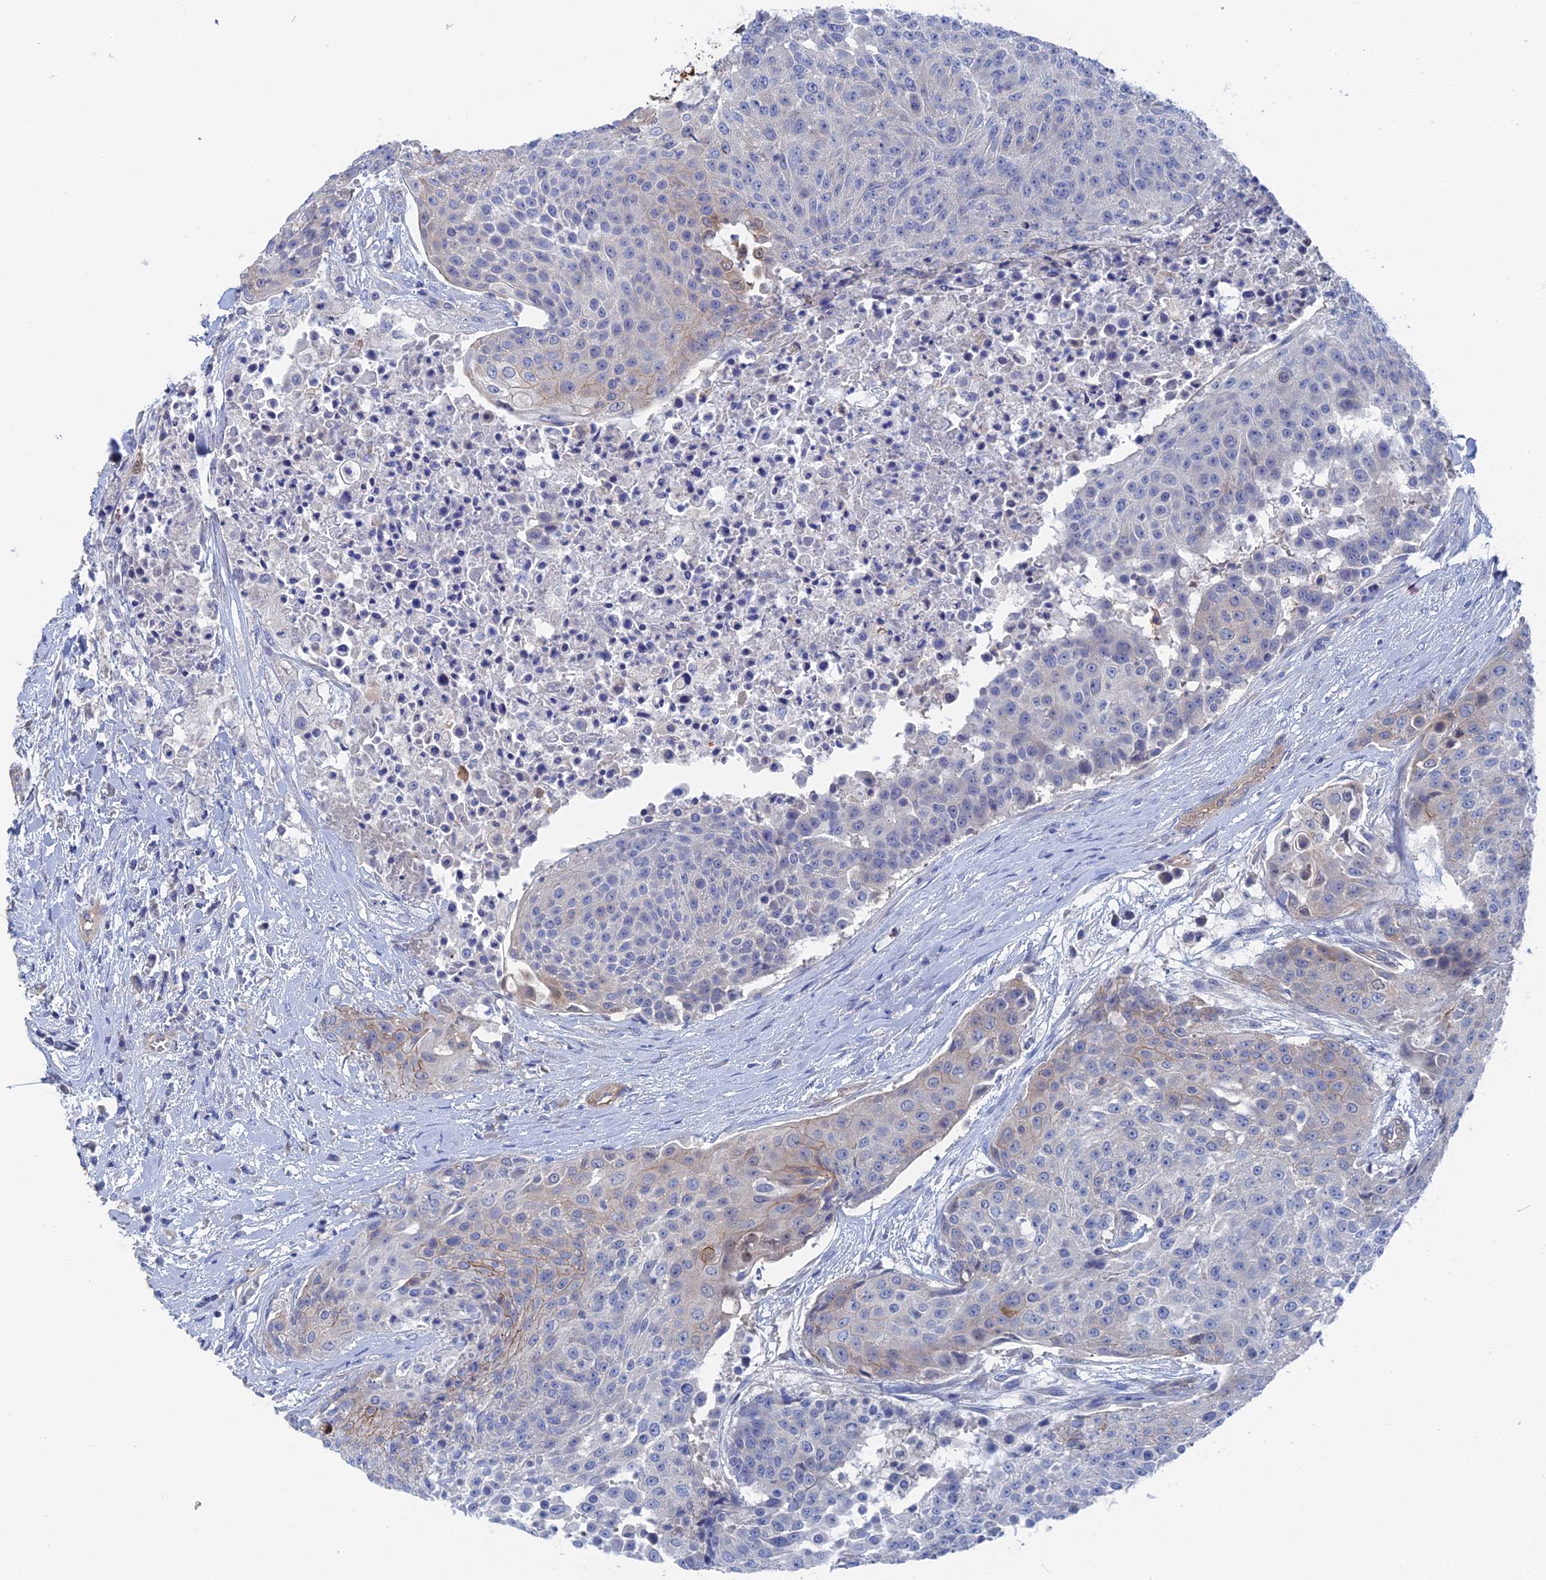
{"staining": {"intensity": "negative", "quantity": "none", "location": "none"}, "tissue": "urothelial cancer", "cell_type": "Tumor cells", "image_type": "cancer", "snomed": [{"axis": "morphology", "description": "Urothelial carcinoma, High grade"}, {"axis": "topography", "description": "Urinary bladder"}], "caption": "Tumor cells are negative for brown protein staining in urothelial cancer.", "gene": "MTHFSD", "patient": {"sex": "female", "age": 63}}